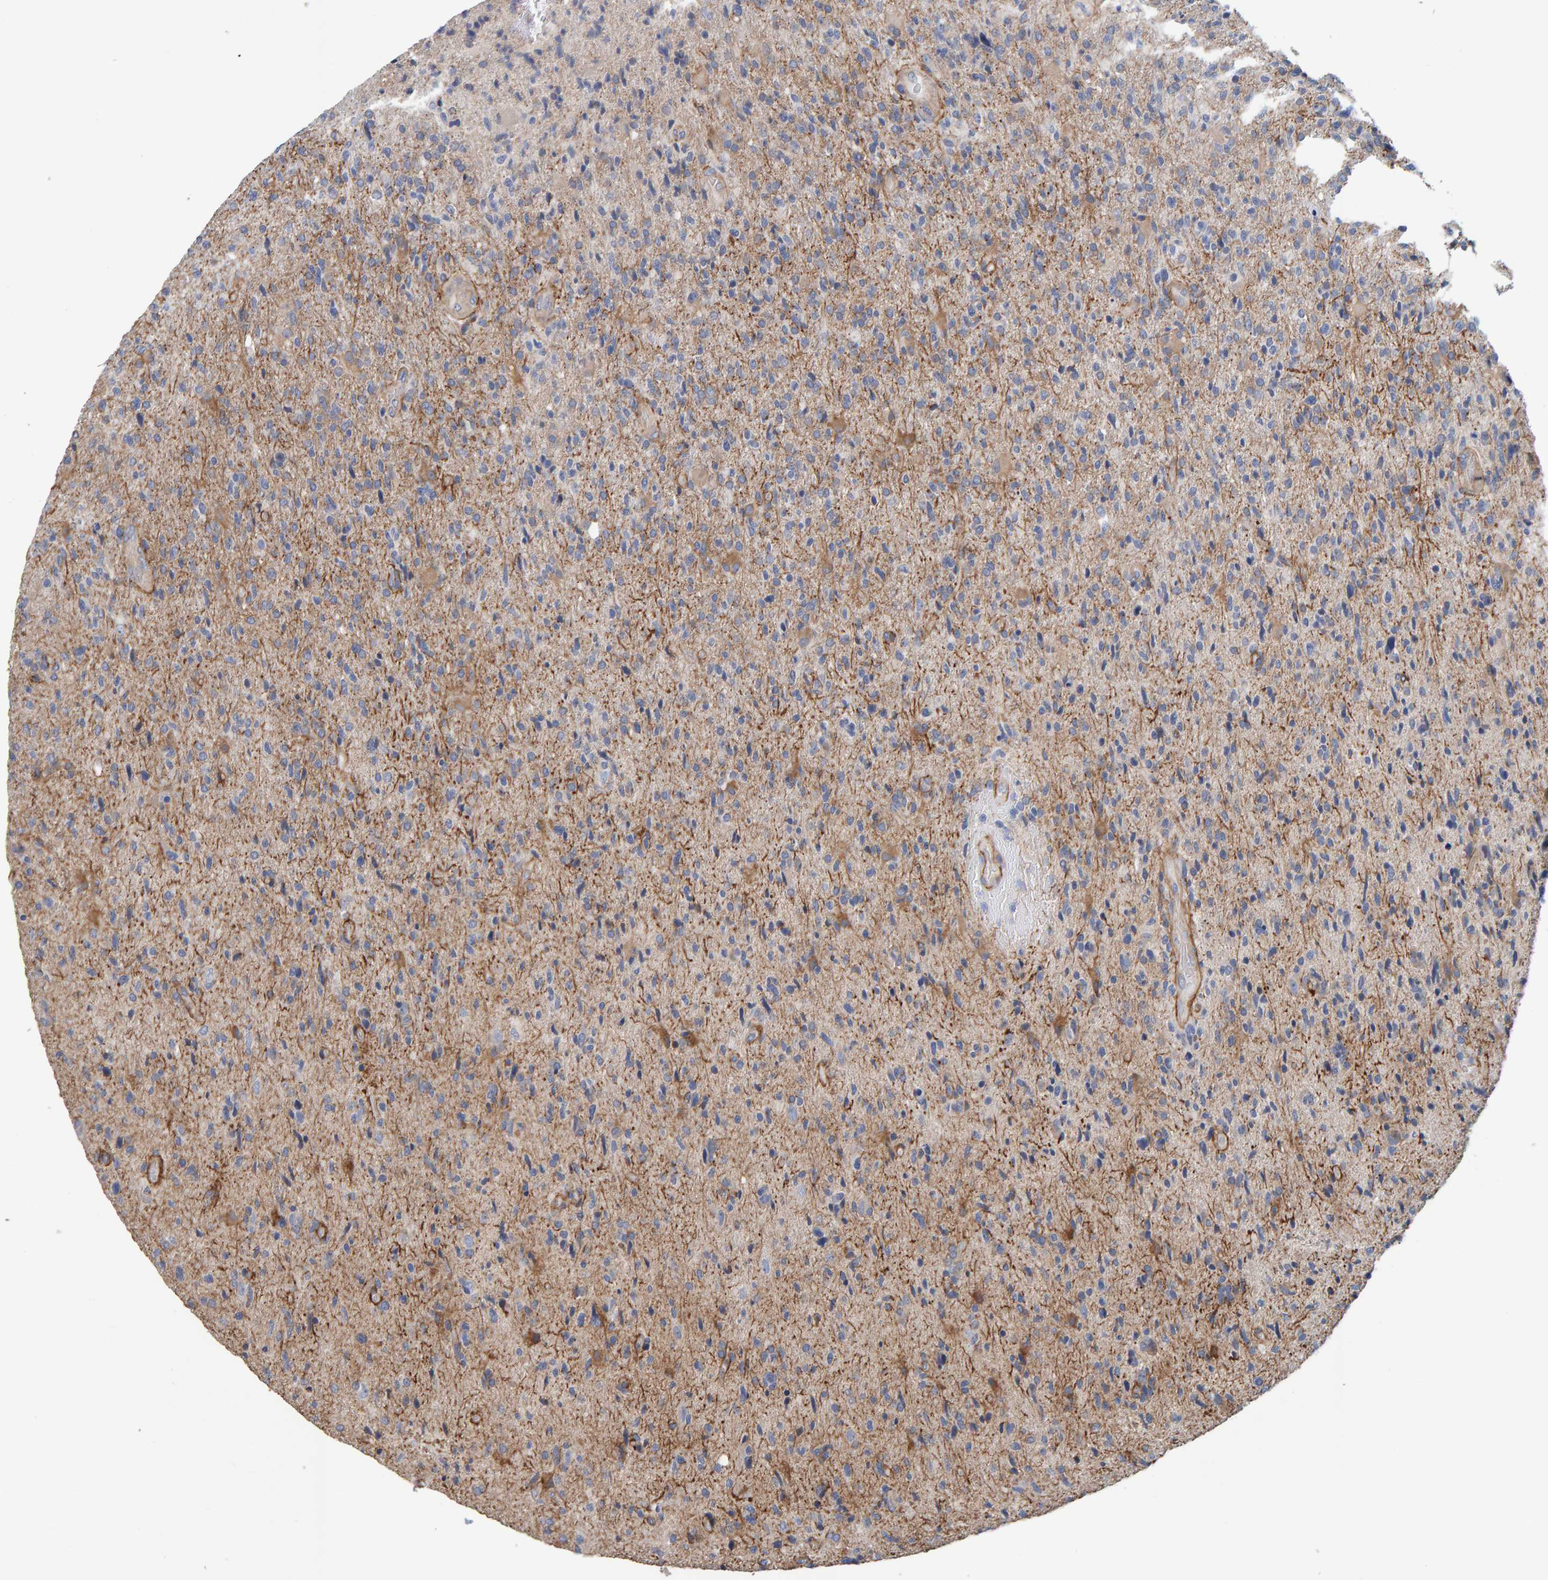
{"staining": {"intensity": "weak", "quantity": "<25%", "location": "cytoplasmic/membranous"}, "tissue": "glioma", "cell_type": "Tumor cells", "image_type": "cancer", "snomed": [{"axis": "morphology", "description": "Glioma, malignant, High grade"}, {"axis": "topography", "description": "Brain"}], "caption": "Immunohistochemistry (IHC) photomicrograph of glioma stained for a protein (brown), which shows no staining in tumor cells.", "gene": "RGP1", "patient": {"sex": "male", "age": 72}}